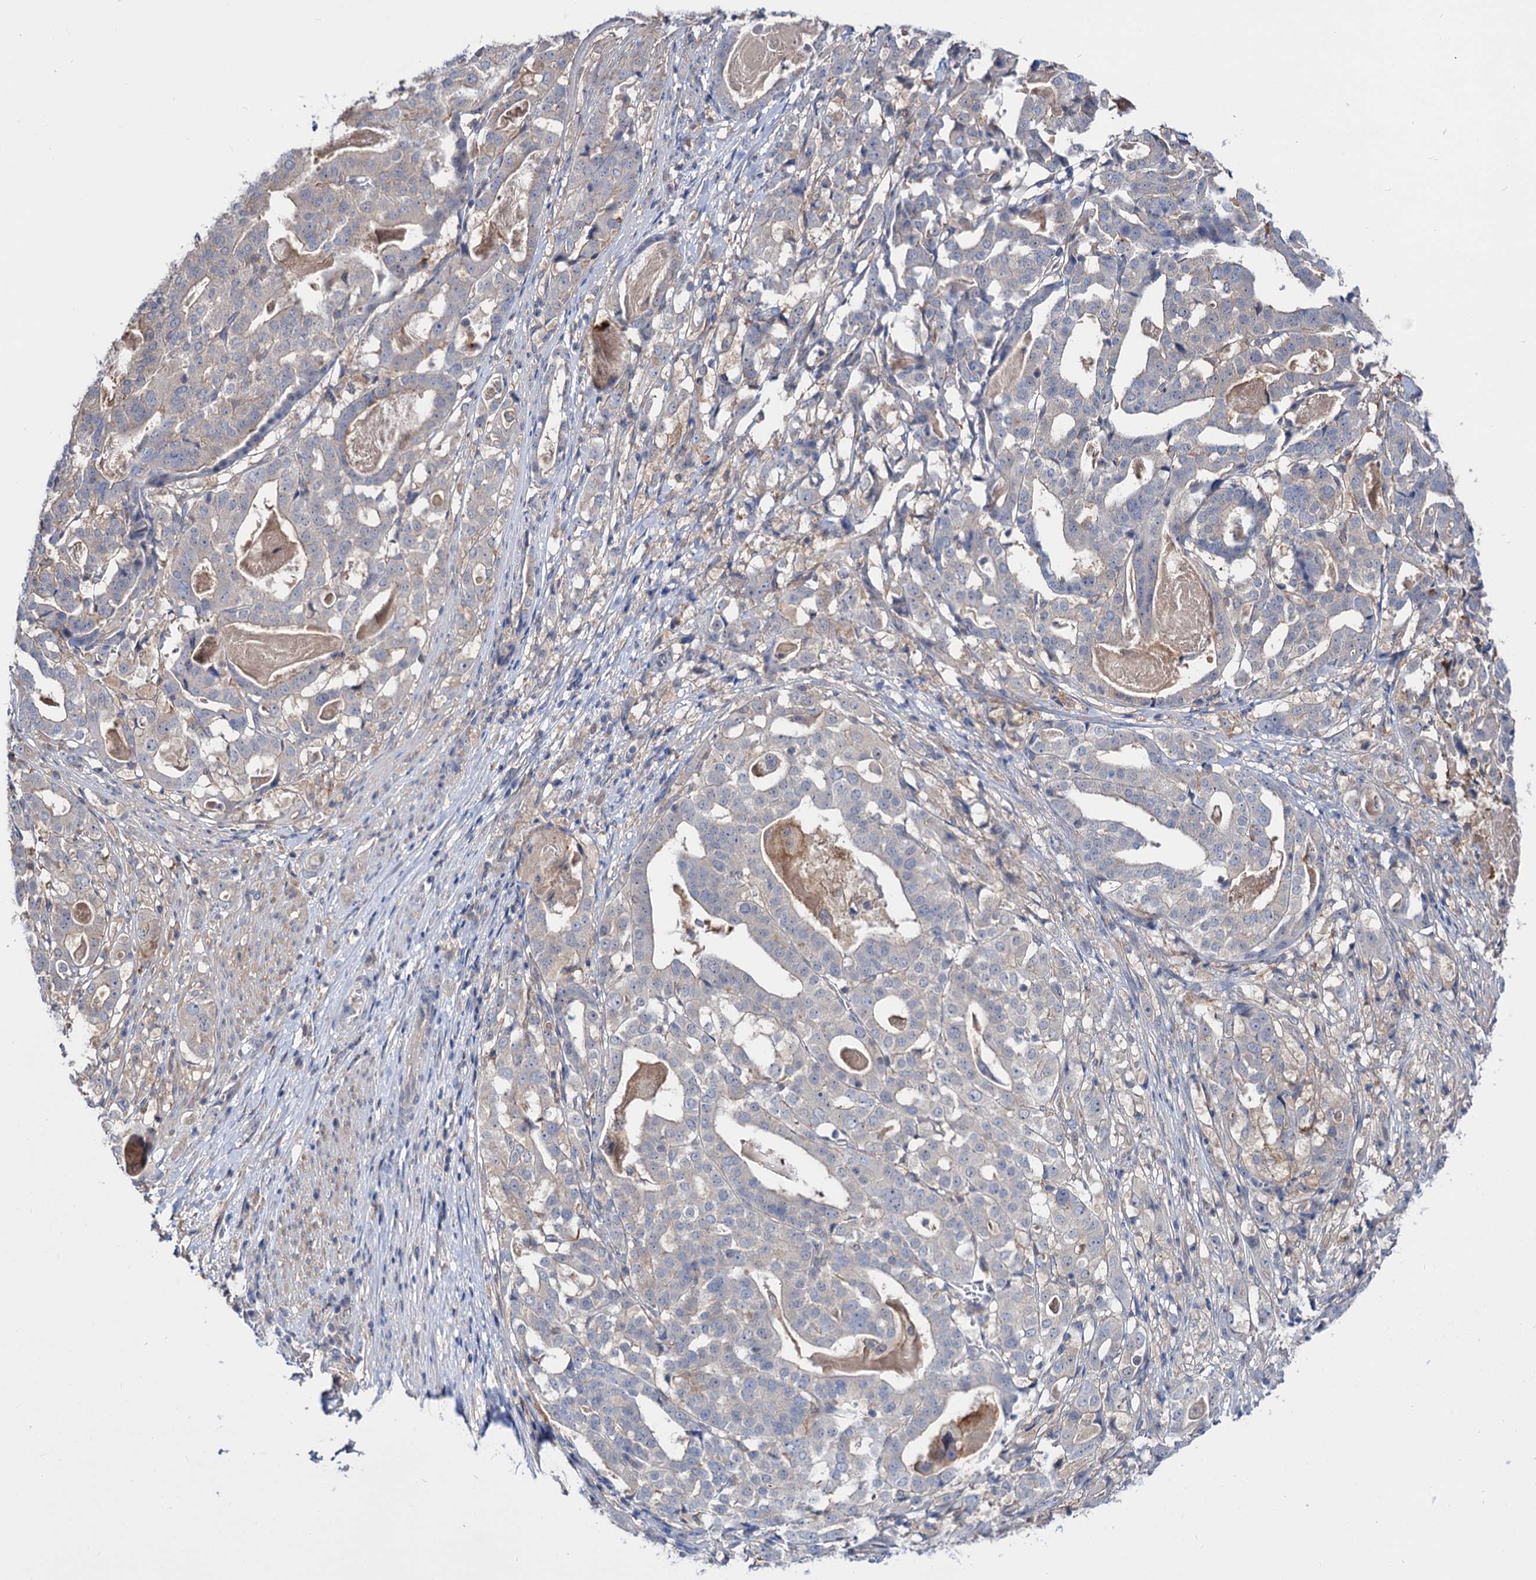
{"staining": {"intensity": "negative", "quantity": "none", "location": "none"}, "tissue": "stomach cancer", "cell_type": "Tumor cells", "image_type": "cancer", "snomed": [{"axis": "morphology", "description": "Adenocarcinoma, NOS"}, {"axis": "topography", "description": "Stomach"}], "caption": "Image shows no significant protein staining in tumor cells of stomach cancer (adenocarcinoma).", "gene": "NEK10", "patient": {"sex": "male", "age": 48}}